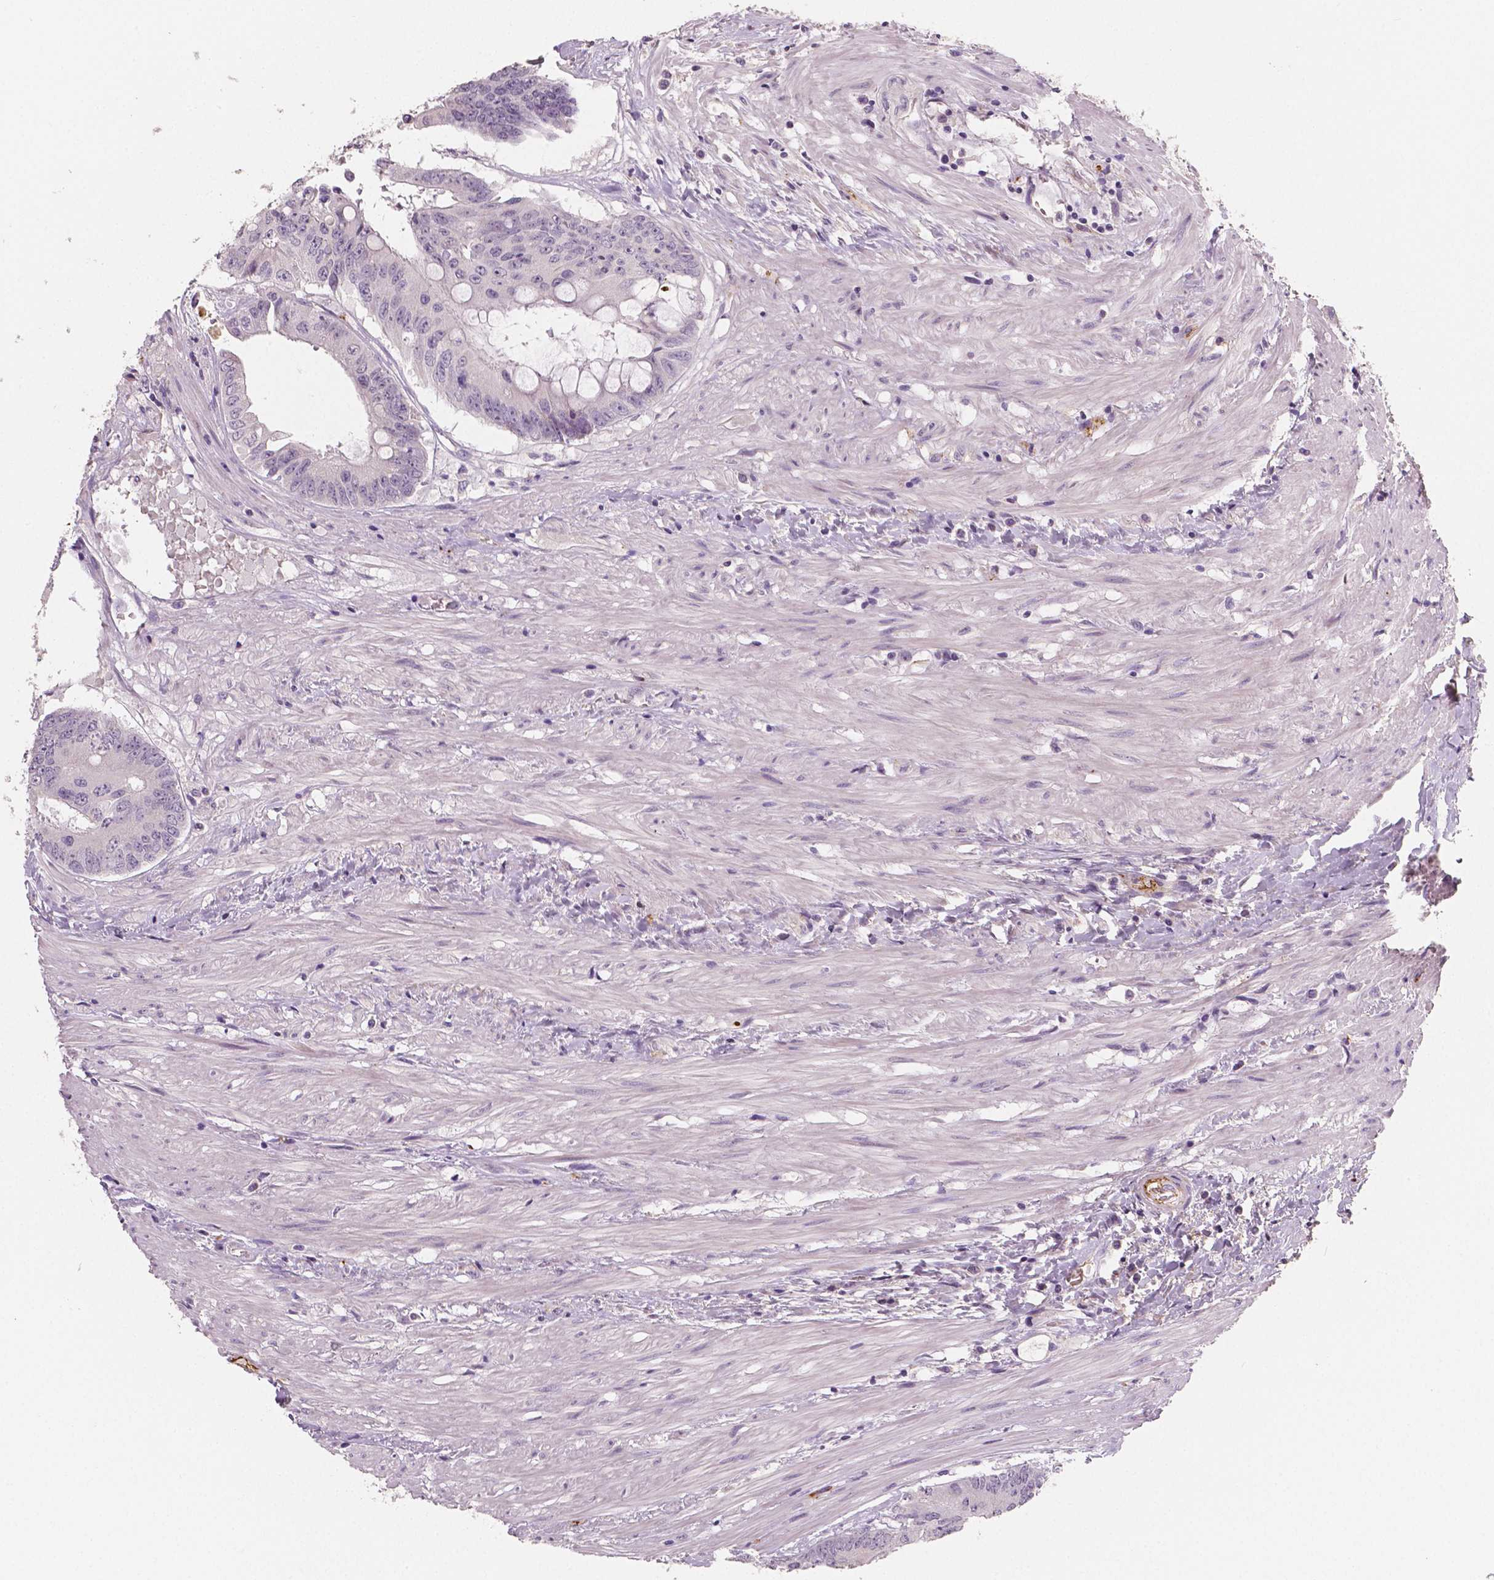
{"staining": {"intensity": "negative", "quantity": "none", "location": "none"}, "tissue": "colorectal cancer", "cell_type": "Tumor cells", "image_type": "cancer", "snomed": [{"axis": "morphology", "description": "Adenocarcinoma, NOS"}, {"axis": "topography", "description": "Rectum"}], "caption": "There is no significant expression in tumor cells of colorectal cancer.", "gene": "APOA4", "patient": {"sex": "male", "age": 59}}